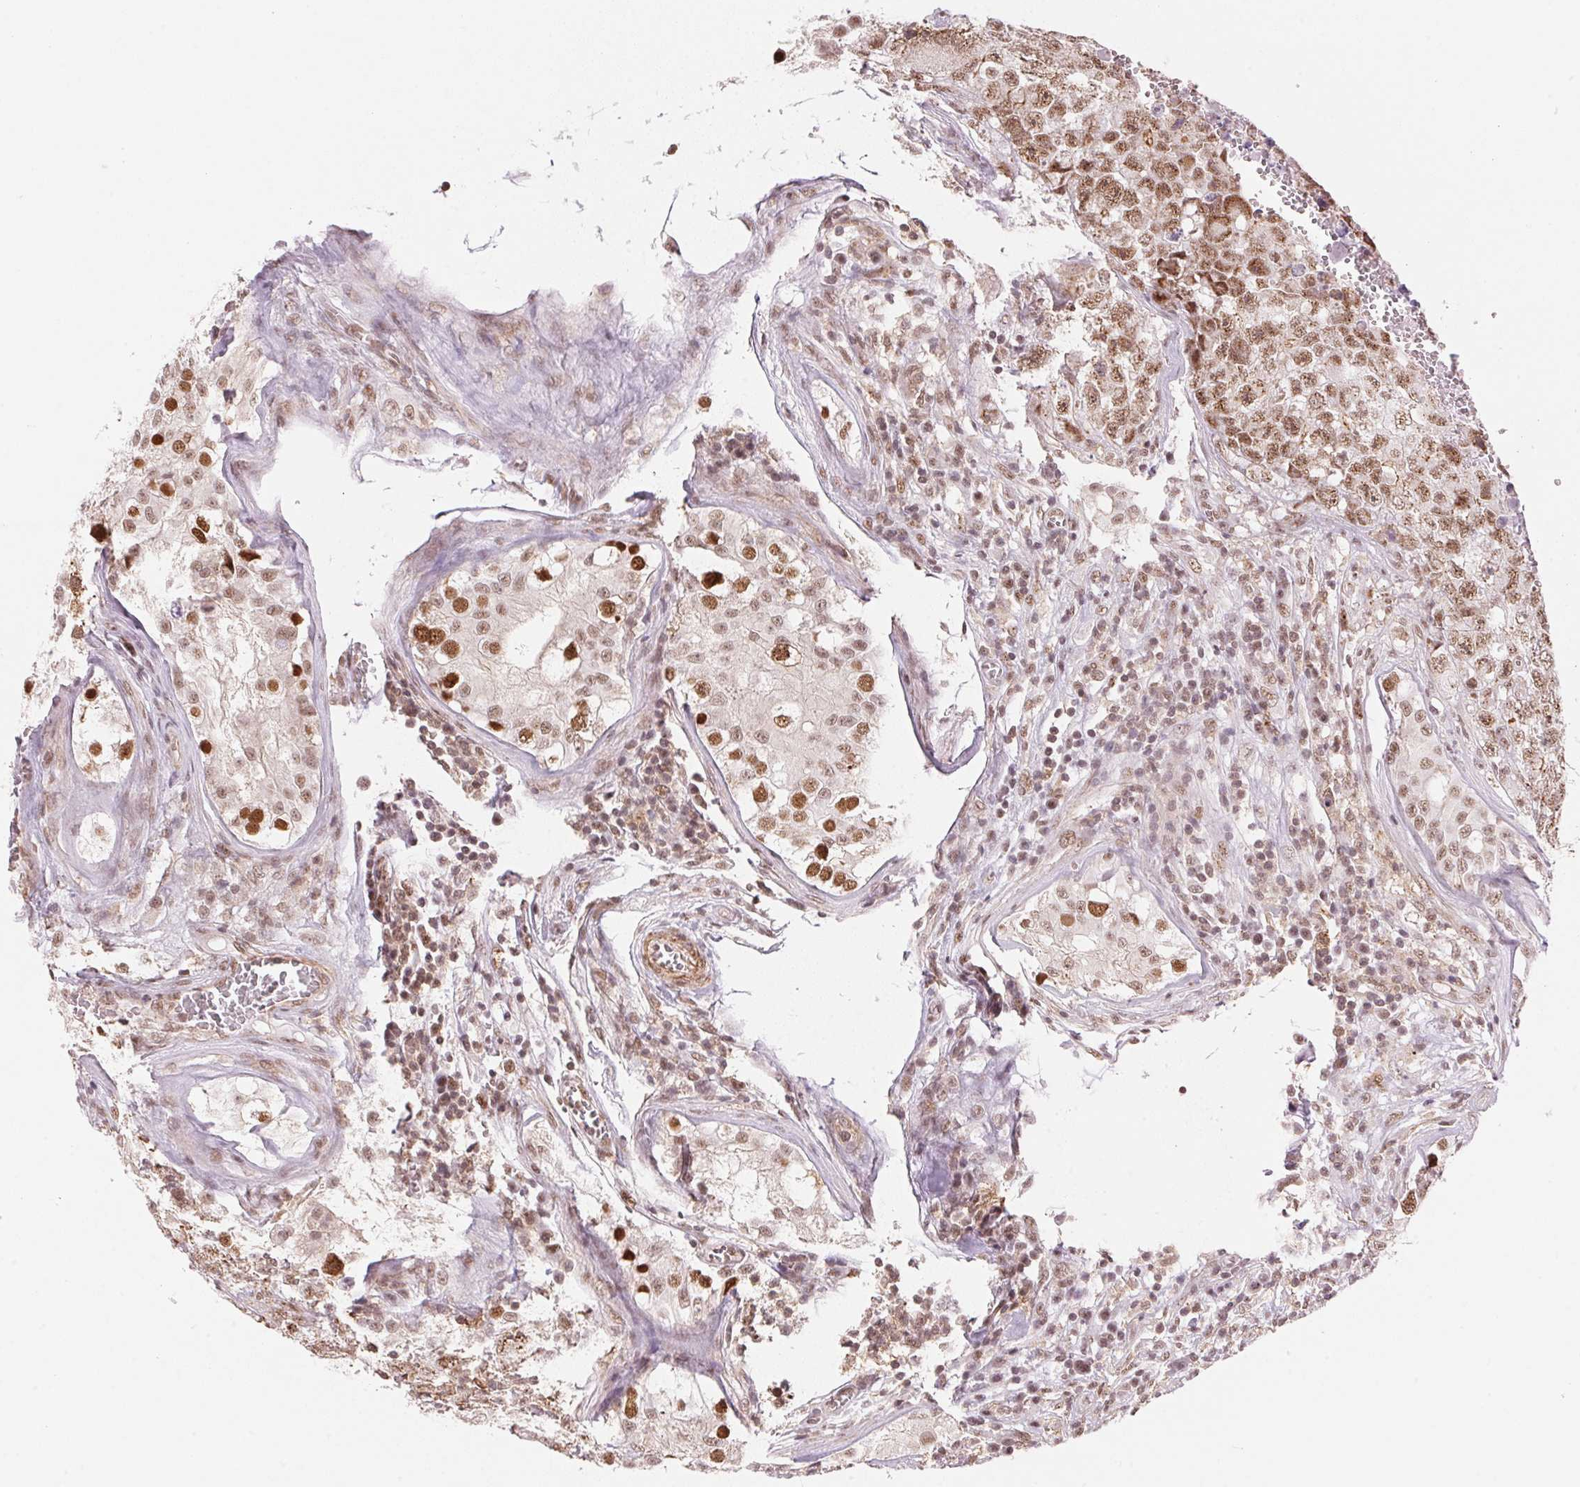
{"staining": {"intensity": "moderate", "quantity": ">75%", "location": "nuclear"}, "tissue": "testis cancer", "cell_type": "Tumor cells", "image_type": "cancer", "snomed": [{"axis": "morphology", "description": "Carcinoma, Embryonal, NOS"}, {"axis": "topography", "description": "Testis"}], "caption": "Testis embryonal carcinoma stained with a protein marker reveals moderate staining in tumor cells.", "gene": "HNRNPDL", "patient": {"sex": "male", "age": 18}}